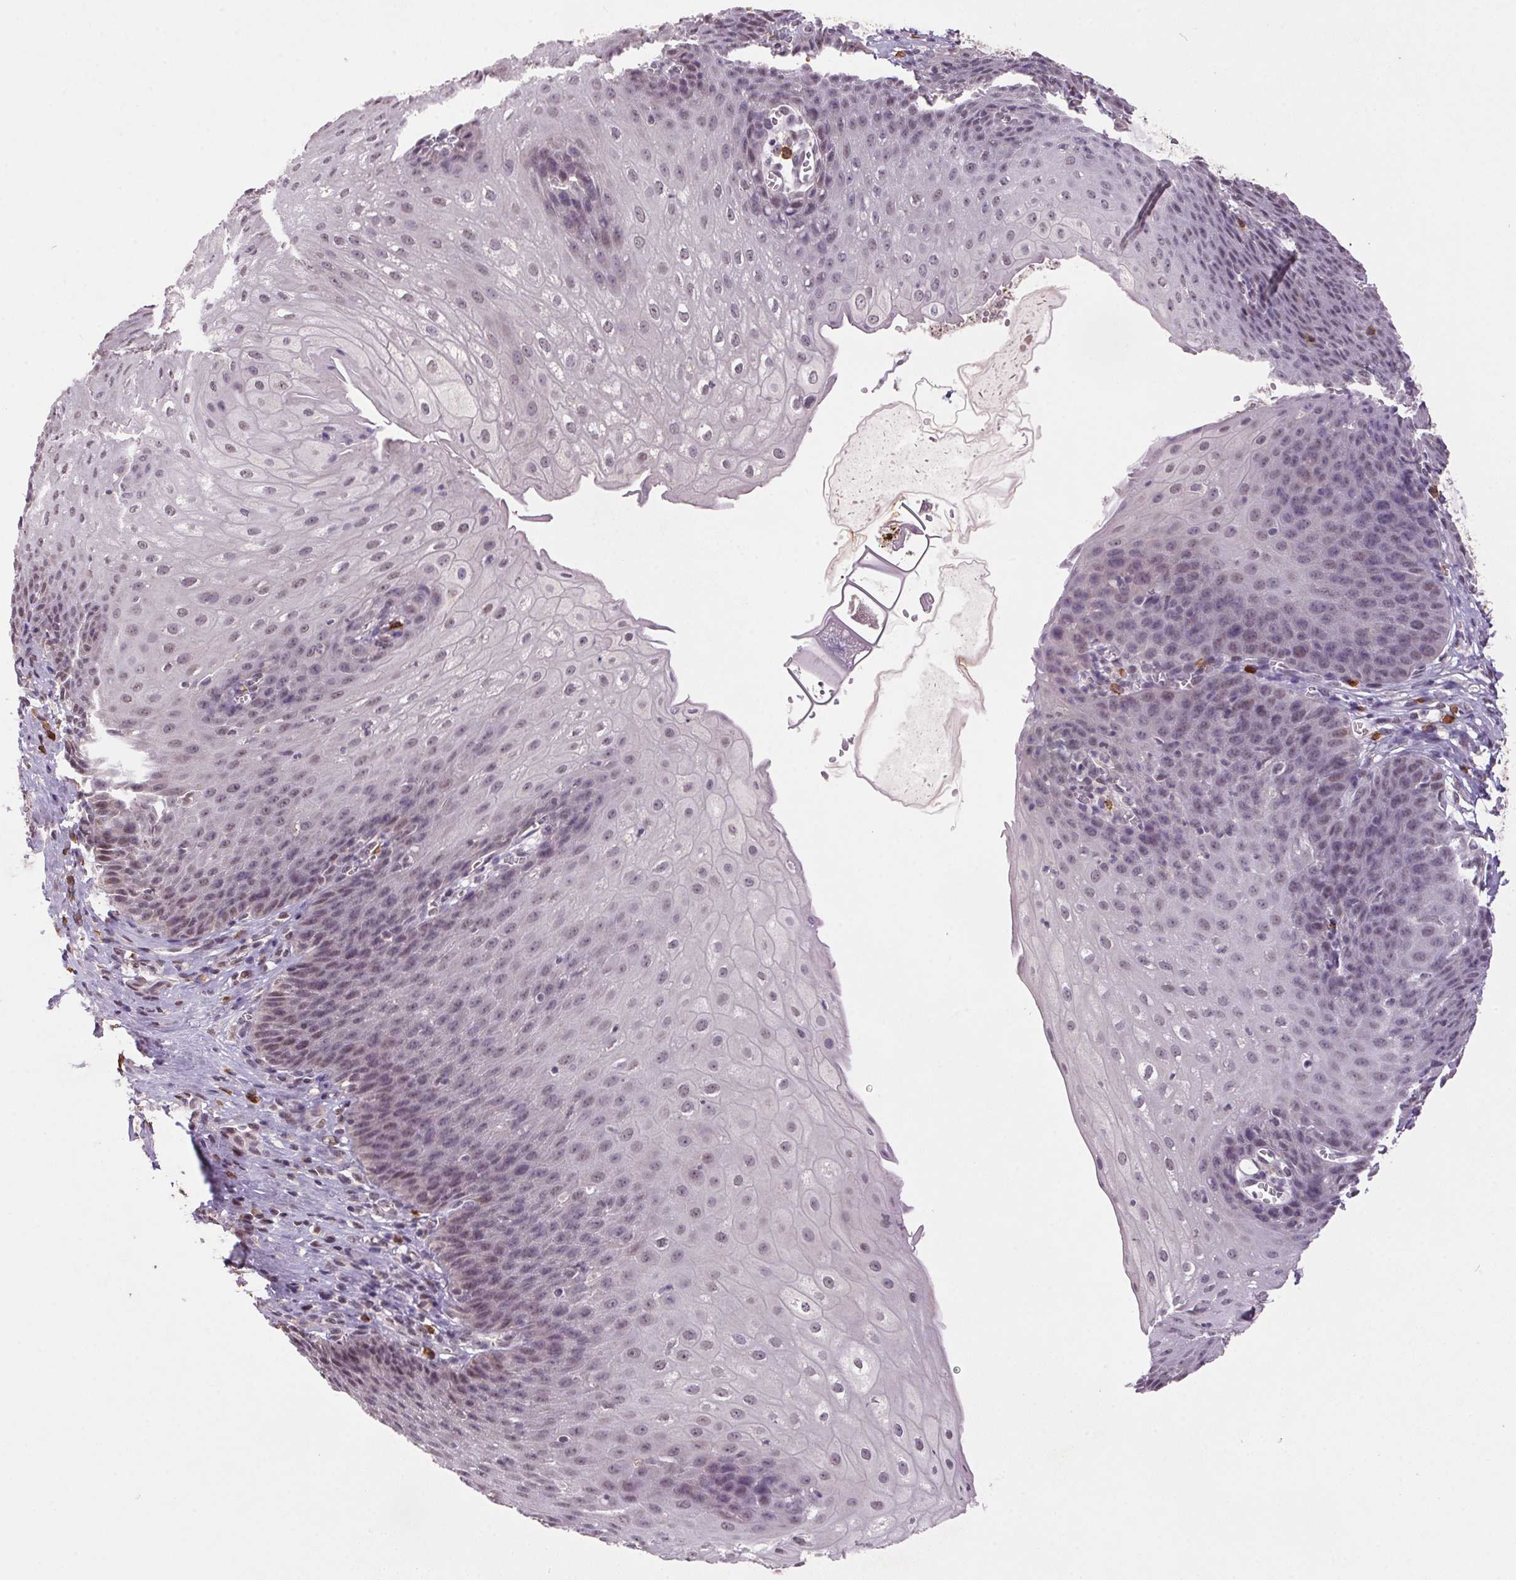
{"staining": {"intensity": "weak", "quantity": "25%-75%", "location": "nuclear"}, "tissue": "esophagus", "cell_type": "Squamous epithelial cells", "image_type": "normal", "snomed": [{"axis": "morphology", "description": "Normal tissue, NOS"}, {"axis": "topography", "description": "Esophagus"}], "caption": "Immunohistochemical staining of normal esophagus shows weak nuclear protein positivity in approximately 25%-75% of squamous epithelial cells. The staining was performed using DAB, with brown indicating positive protein expression. Nuclei are stained blue with hematoxylin.", "gene": "ZBTB4", "patient": {"sex": "male", "age": 71}}